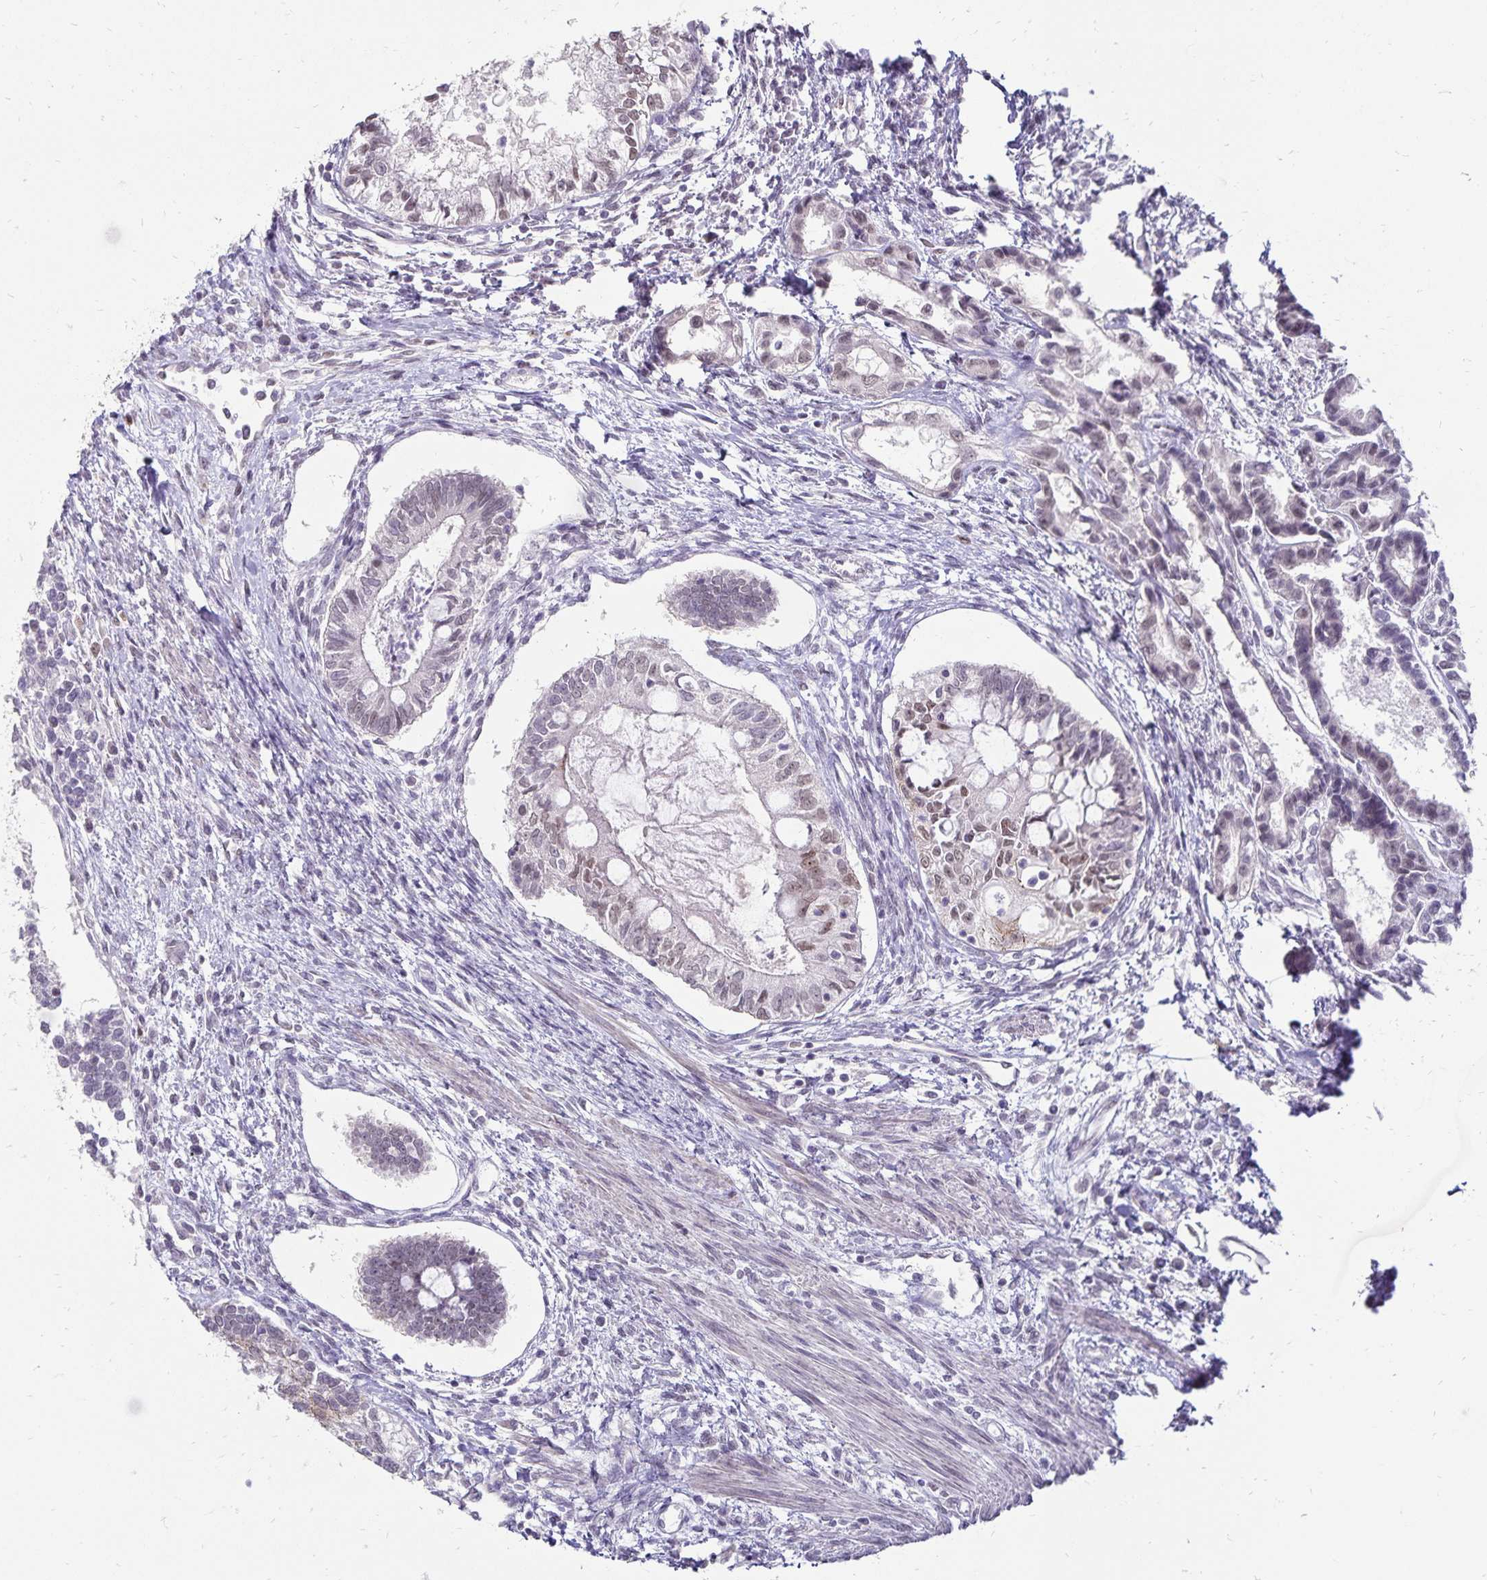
{"staining": {"intensity": "moderate", "quantity": "<25%", "location": "cytoplasmic/membranous,nuclear"}, "tissue": "testis cancer", "cell_type": "Tumor cells", "image_type": "cancer", "snomed": [{"axis": "morphology", "description": "Carcinoma, Embryonal, NOS"}, {"axis": "topography", "description": "Testis"}], "caption": "IHC (DAB) staining of testis cancer (embryonal carcinoma) reveals moderate cytoplasmic/membranous and nuclear protein positivity in about <25% of tumor cells.", "gene": "POLB", "patient": {"sex": "male", "age": 37}}